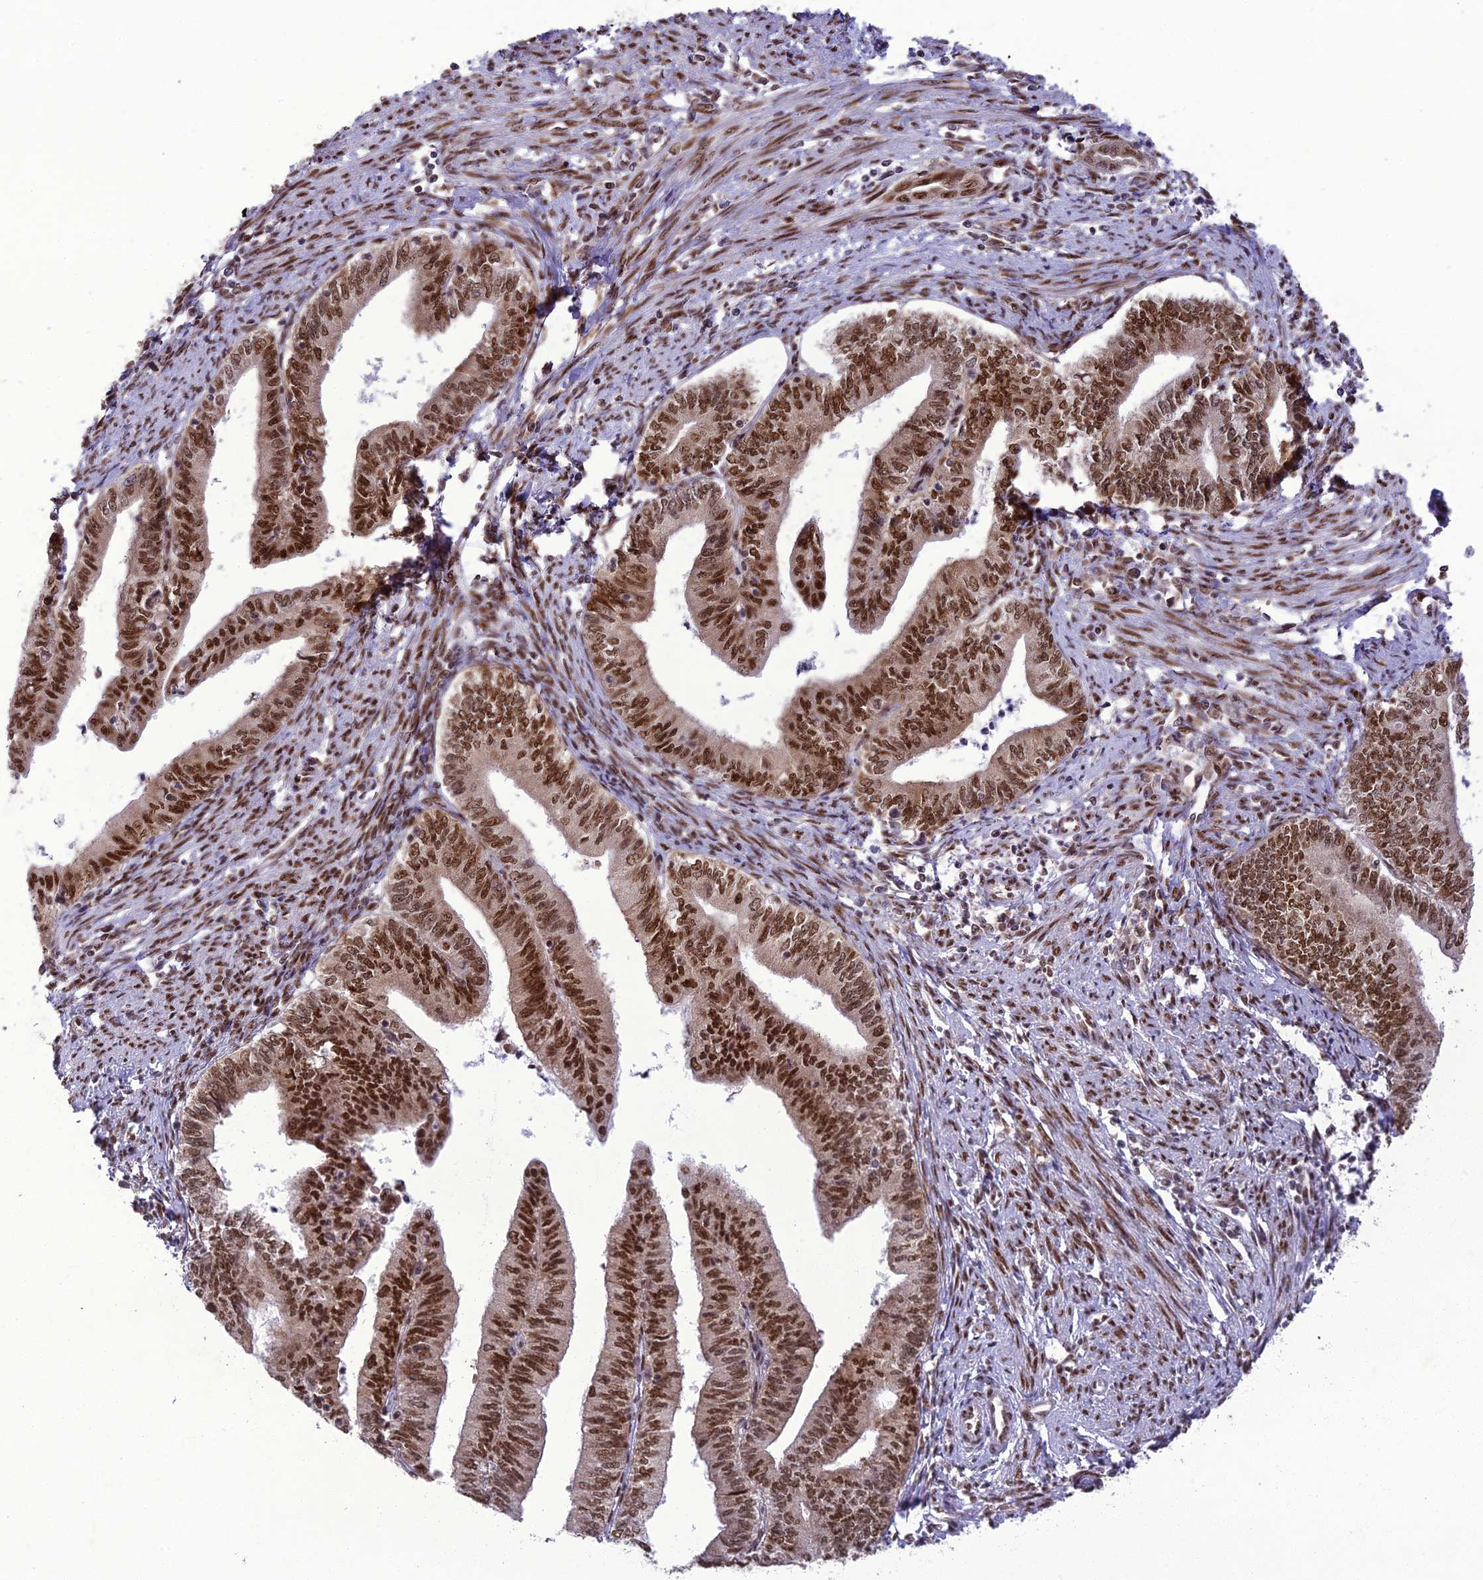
{"staining": {"intensity": "strong", "quantity": ">75%", "location": "nuclear"}, "tissue": "endometrial cancer", "cell_type": "Tumor cells", "image_type": "cancer", "snomed": [{"axis": "morphology", "description": "Adenocarcinoma, NOS"}, {"axis": "topography", "description": "Endometrium"}], "caption": "Protein expression analysis of endometrial cancer displays strong nuclear staining in approximately >75% of tumor cells. The staining was performed using DAB, with brown indicating positive protein expression. Nuclei are stained blue with hematoxylin.", "gene": "DDX1", "patient": {"sex": "female", "age": 66}}